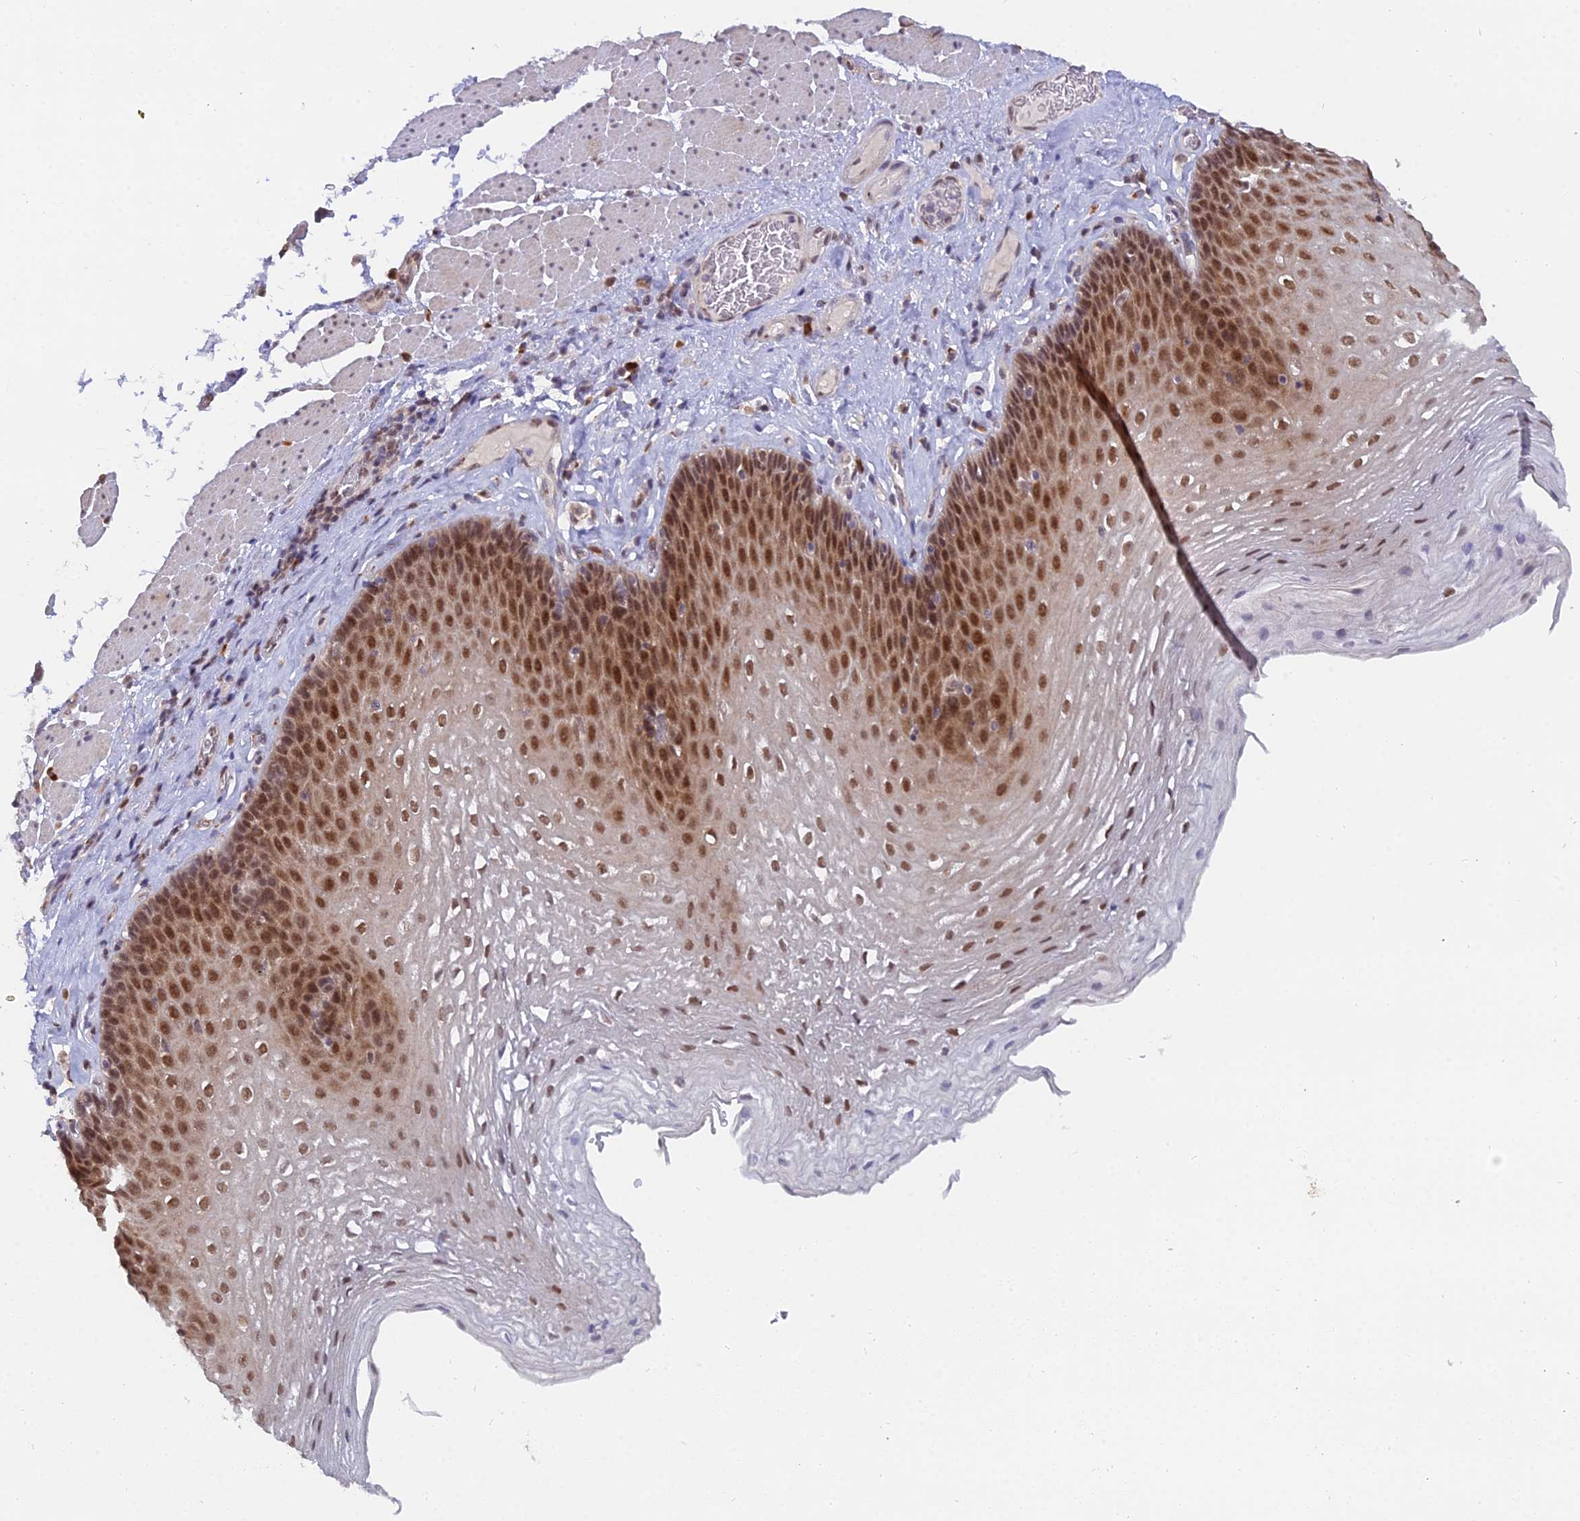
{"staining": {"intensity": "strong", "quantity": ">75%", "location": "nuclear"}, "tissue": "esophagus", "cell_type": "Squamous epithelial cells", "image_type": "normal", "snomed": [{"axis": "morphology", "description": "Normal tissue, NOS"}, {"axis": "topography", "description": "Esophagus"}], "caption": "Squamous epithelial cells demonstrate high levels of strong nuclear staining in about >75% of cells in benign human esophagus.", "gene": "THOC3", "patient": {"sex": "female", "age": 66}}